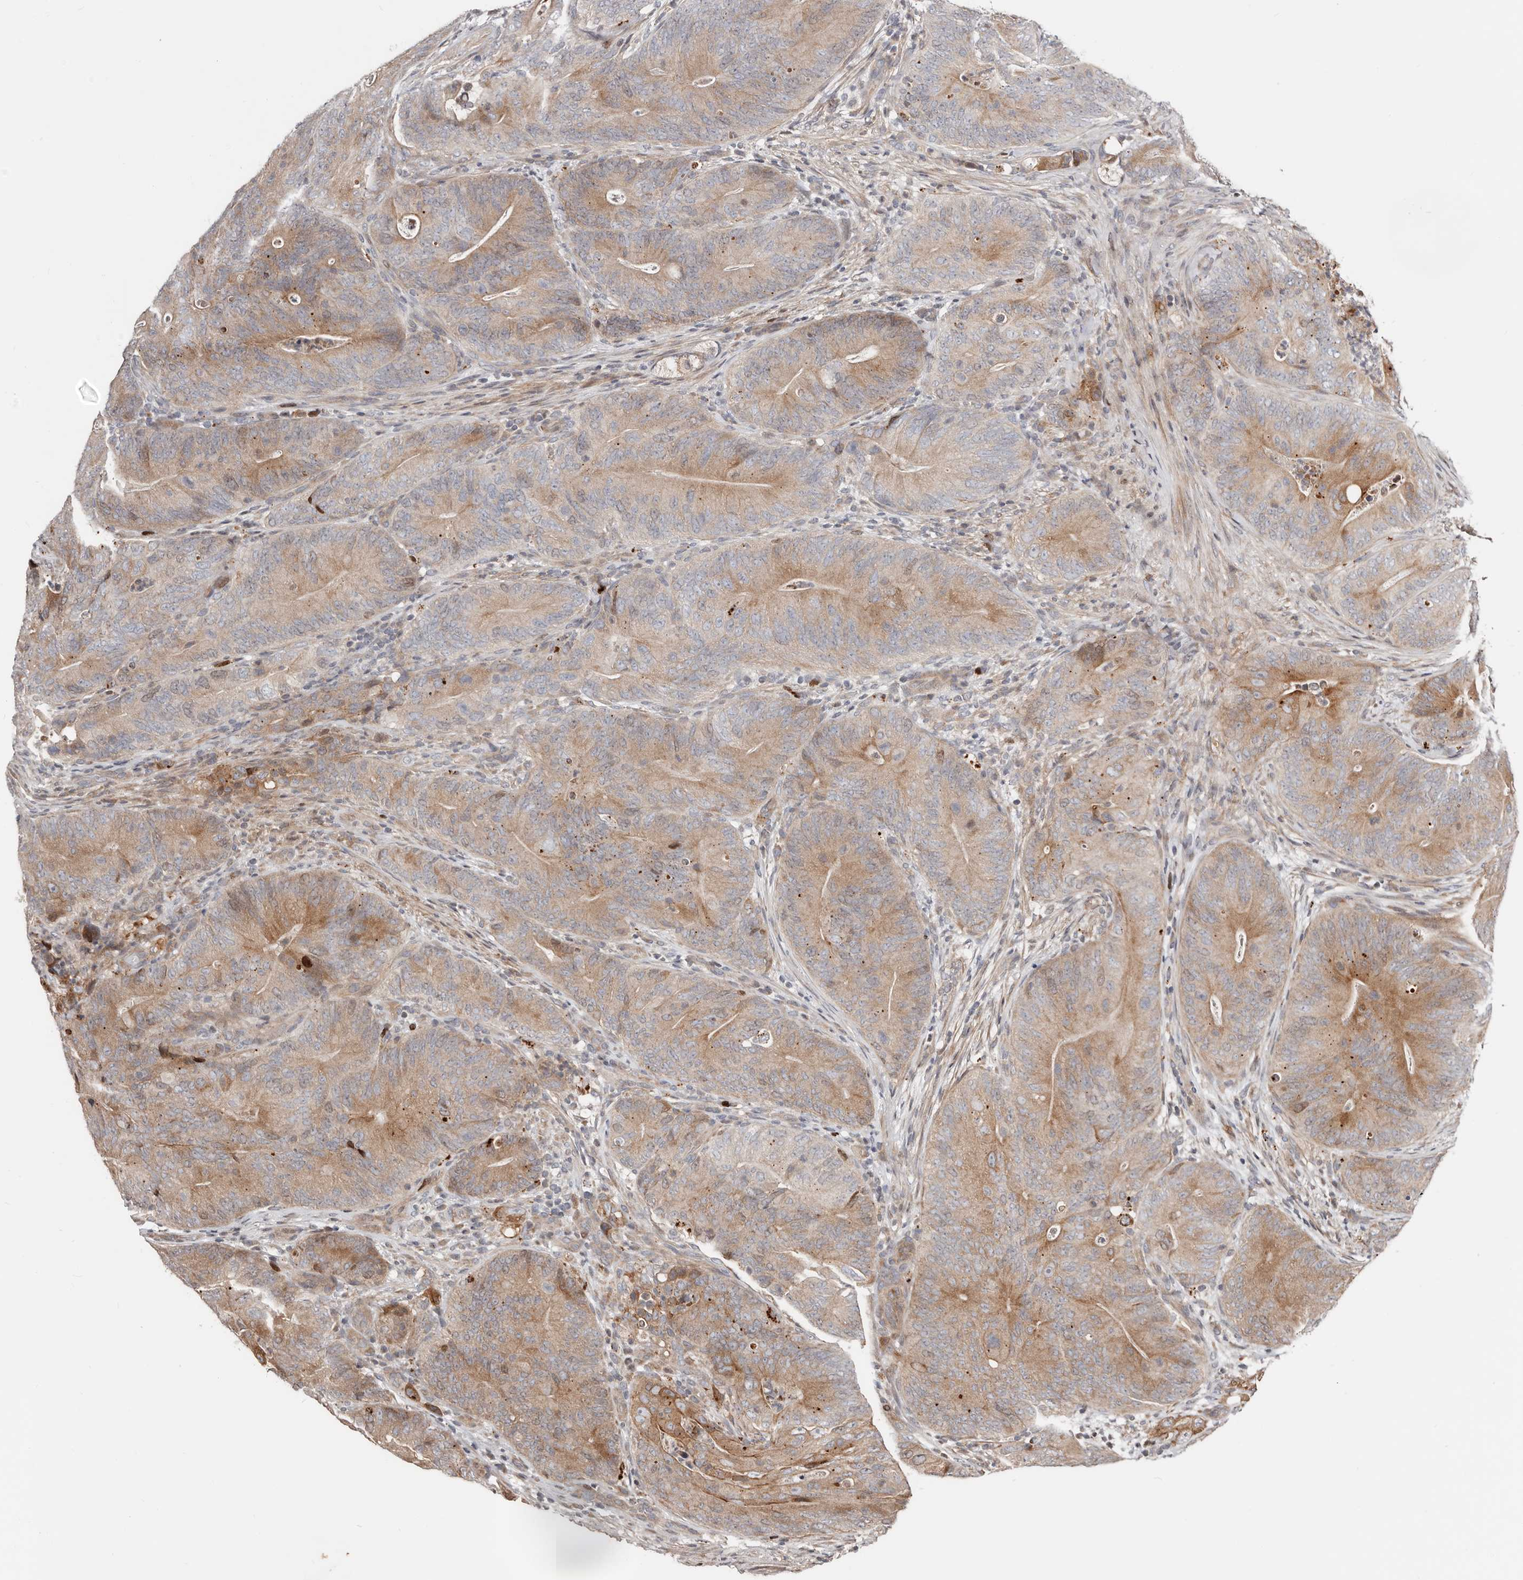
{"staining": {"intensity": "moderate", "quantity": ">75%", "location": "cytoplasmic/membranous,nuclear"}, "tissue": "colorectal cancer", "cell_type": "Tumor cells", "image_type": "cancer", "snomed": [{"axis": "morphology", "description": "Normal tissue, NOS"}, {"axis": "topography", "description": "Colon"}], "caption": "IHC image of neoplastic tissue: human colorectal cancer stained using IHC demonstrates medium levels of moderate protein expression localized specifically in the cytoplasmic/membranous and nuclear of tumor cells, appearing as a cytoplasmic/membranous and nuclear brown color.", "gene": "SMYD4", "patient": {"sex": "female", "age": 82}}